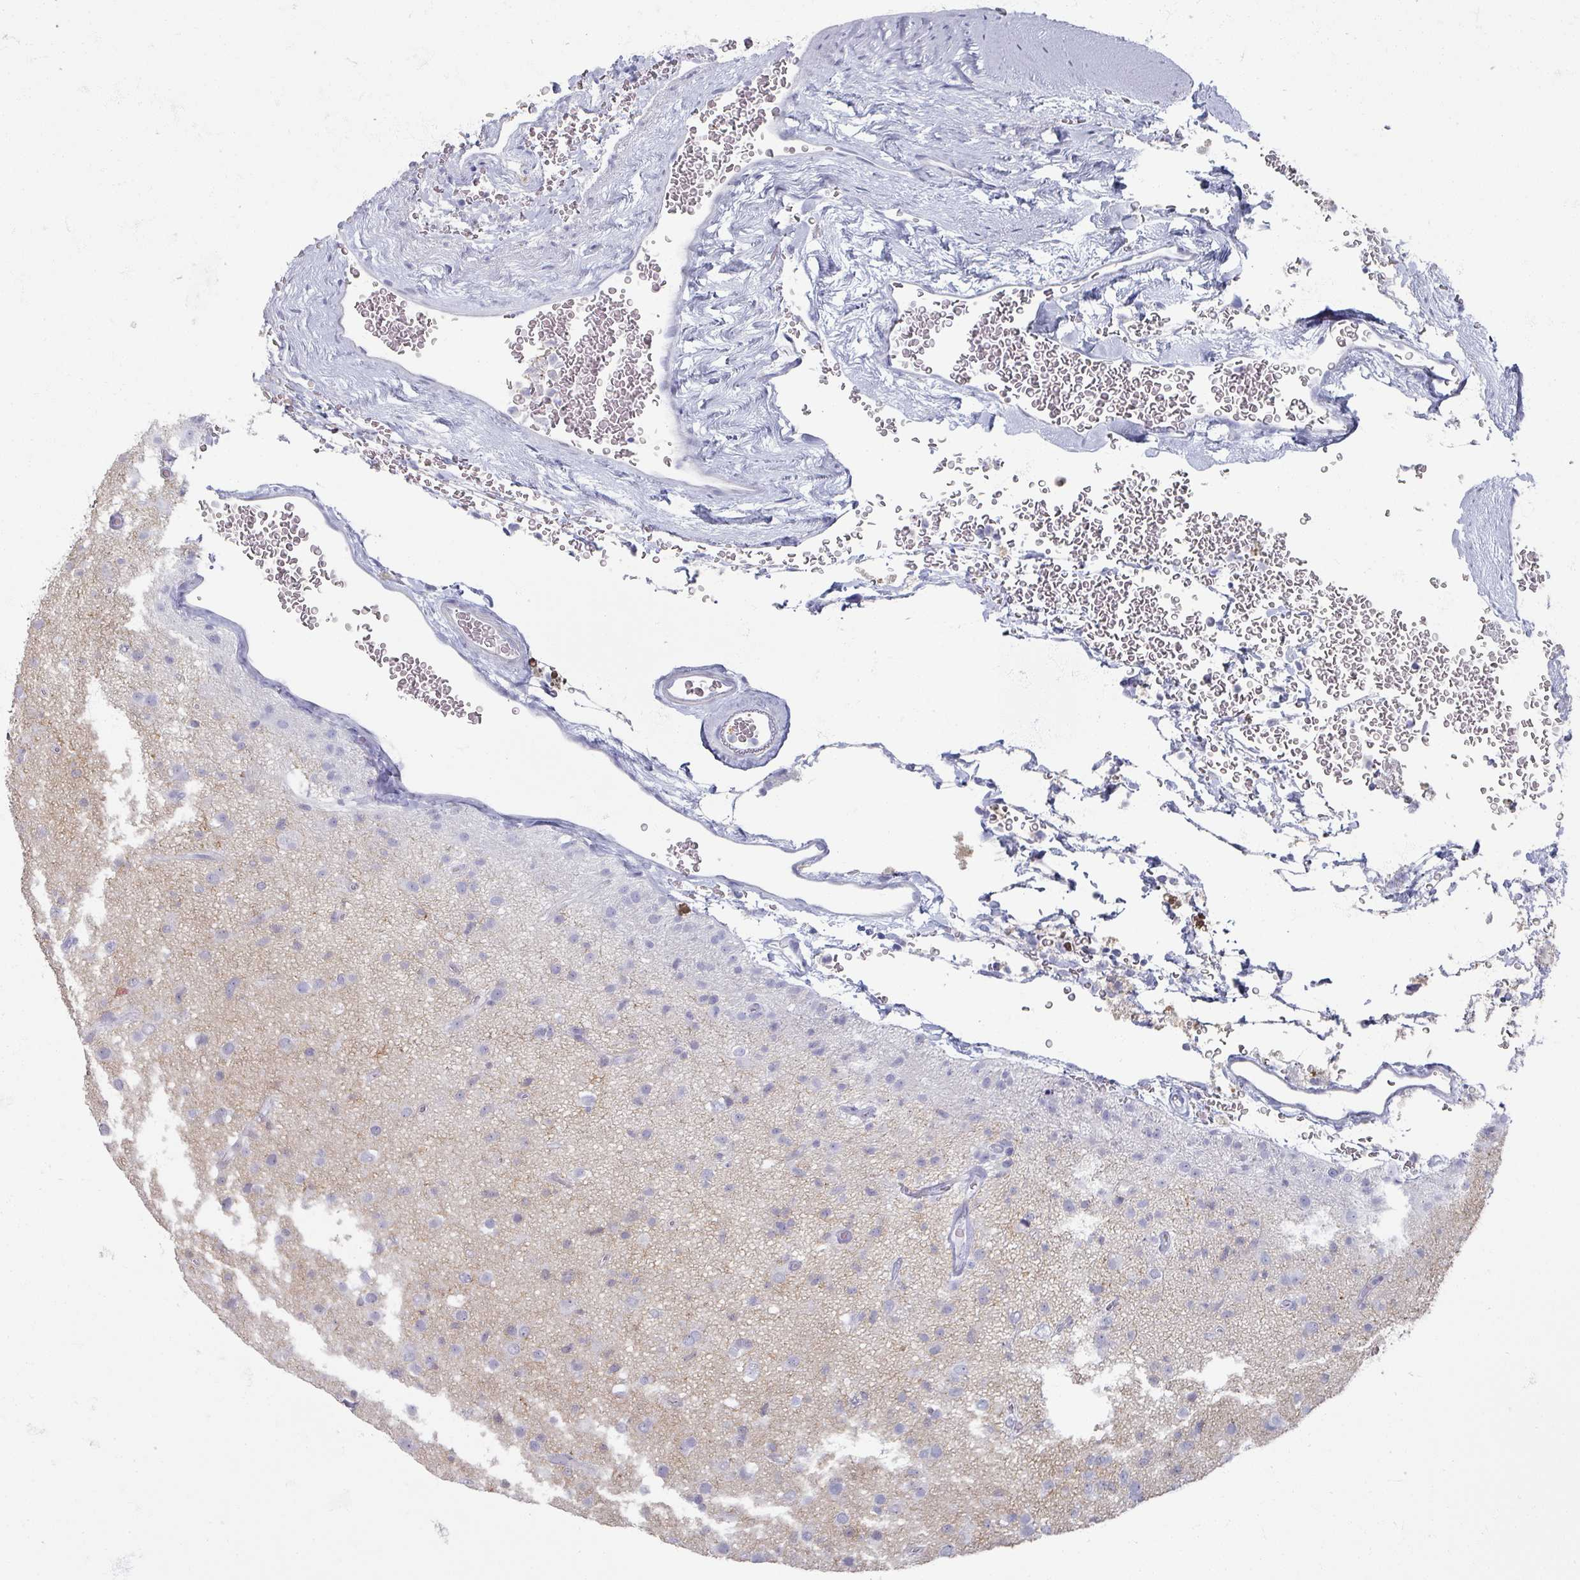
{"staining": {"intensity": "negative", "quantity": "none", "location": "none"}, "tissue": "glioma", "cell_type": "Tumor cells", "image_type": "cancer", "snomed": [{"axis": "morphology", "description": "Glioma, malignant, Low grade"}, {"axis": "topography", "description": "Brain"}], "caption": "The image displays no significant positivity in tumor cells of malignant glioma (low-grade).", "gene": "OMG", "patient": {"sex": "male", "age": 65}}